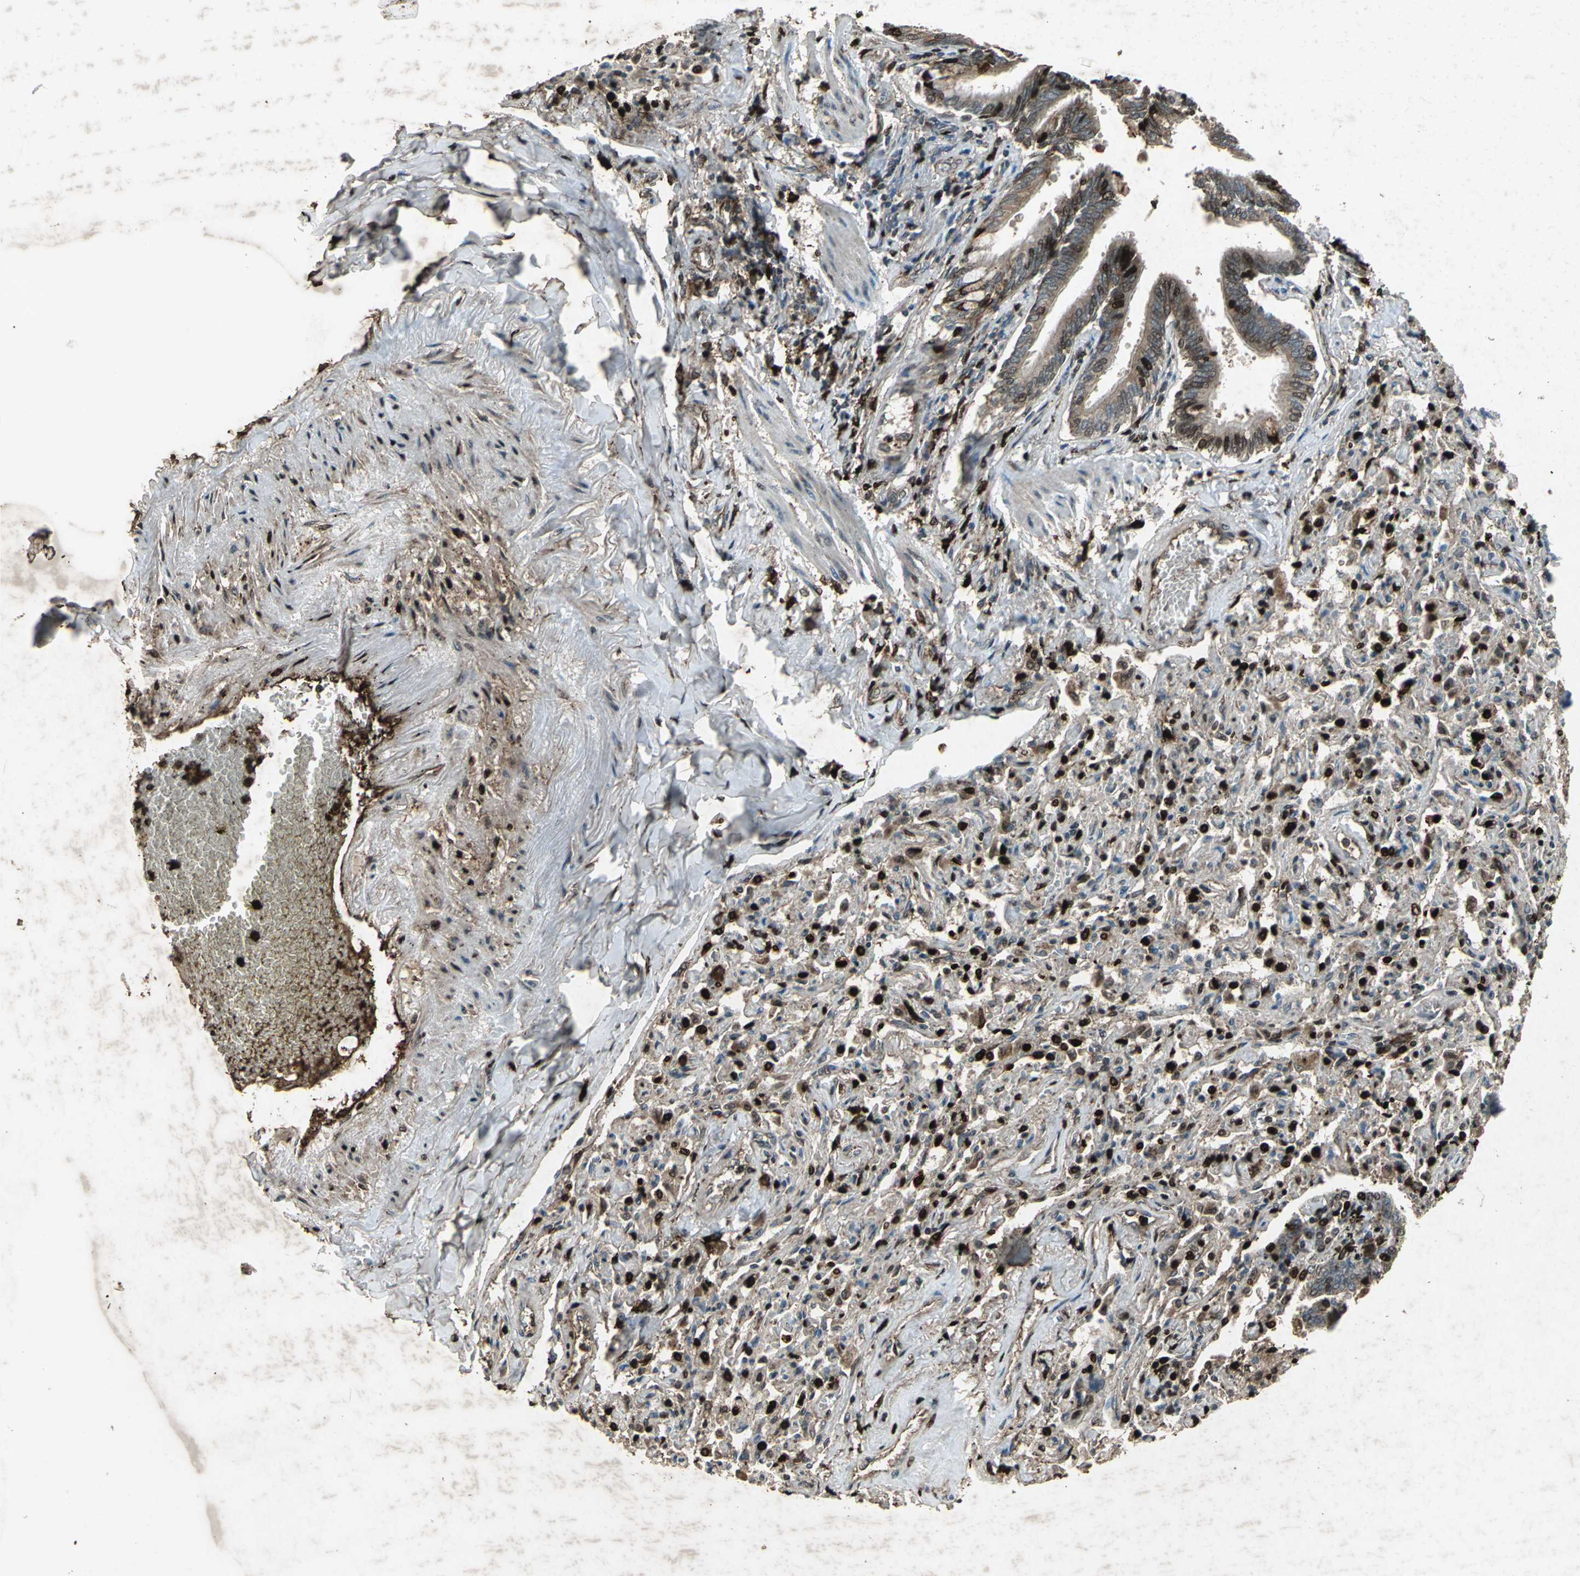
{"staining": {"intensity": "moderate", "quantity": ">75%", "location": "cytoplasmic/membranous,nuclear"}, "tissue": "bronchus", "cell_type": "Respiratory epithelial cells", "image_type": "normal", "snomed": [{"axis": "morphology", "description": "Normal tissue, NOS"}, {"axis": "topography", "description": "Lung"}], "caption": "Immunohistochemistry photomicrograph of benign bronchus stained for a protein (brown), which exhibits medium levels of moderate cytoplasmic/membranous,nuclear expression in about >75% of respiratory epithelial cells.", "gene": "SEPTIN4", "patient": {"sex": "male", "age": 64}}